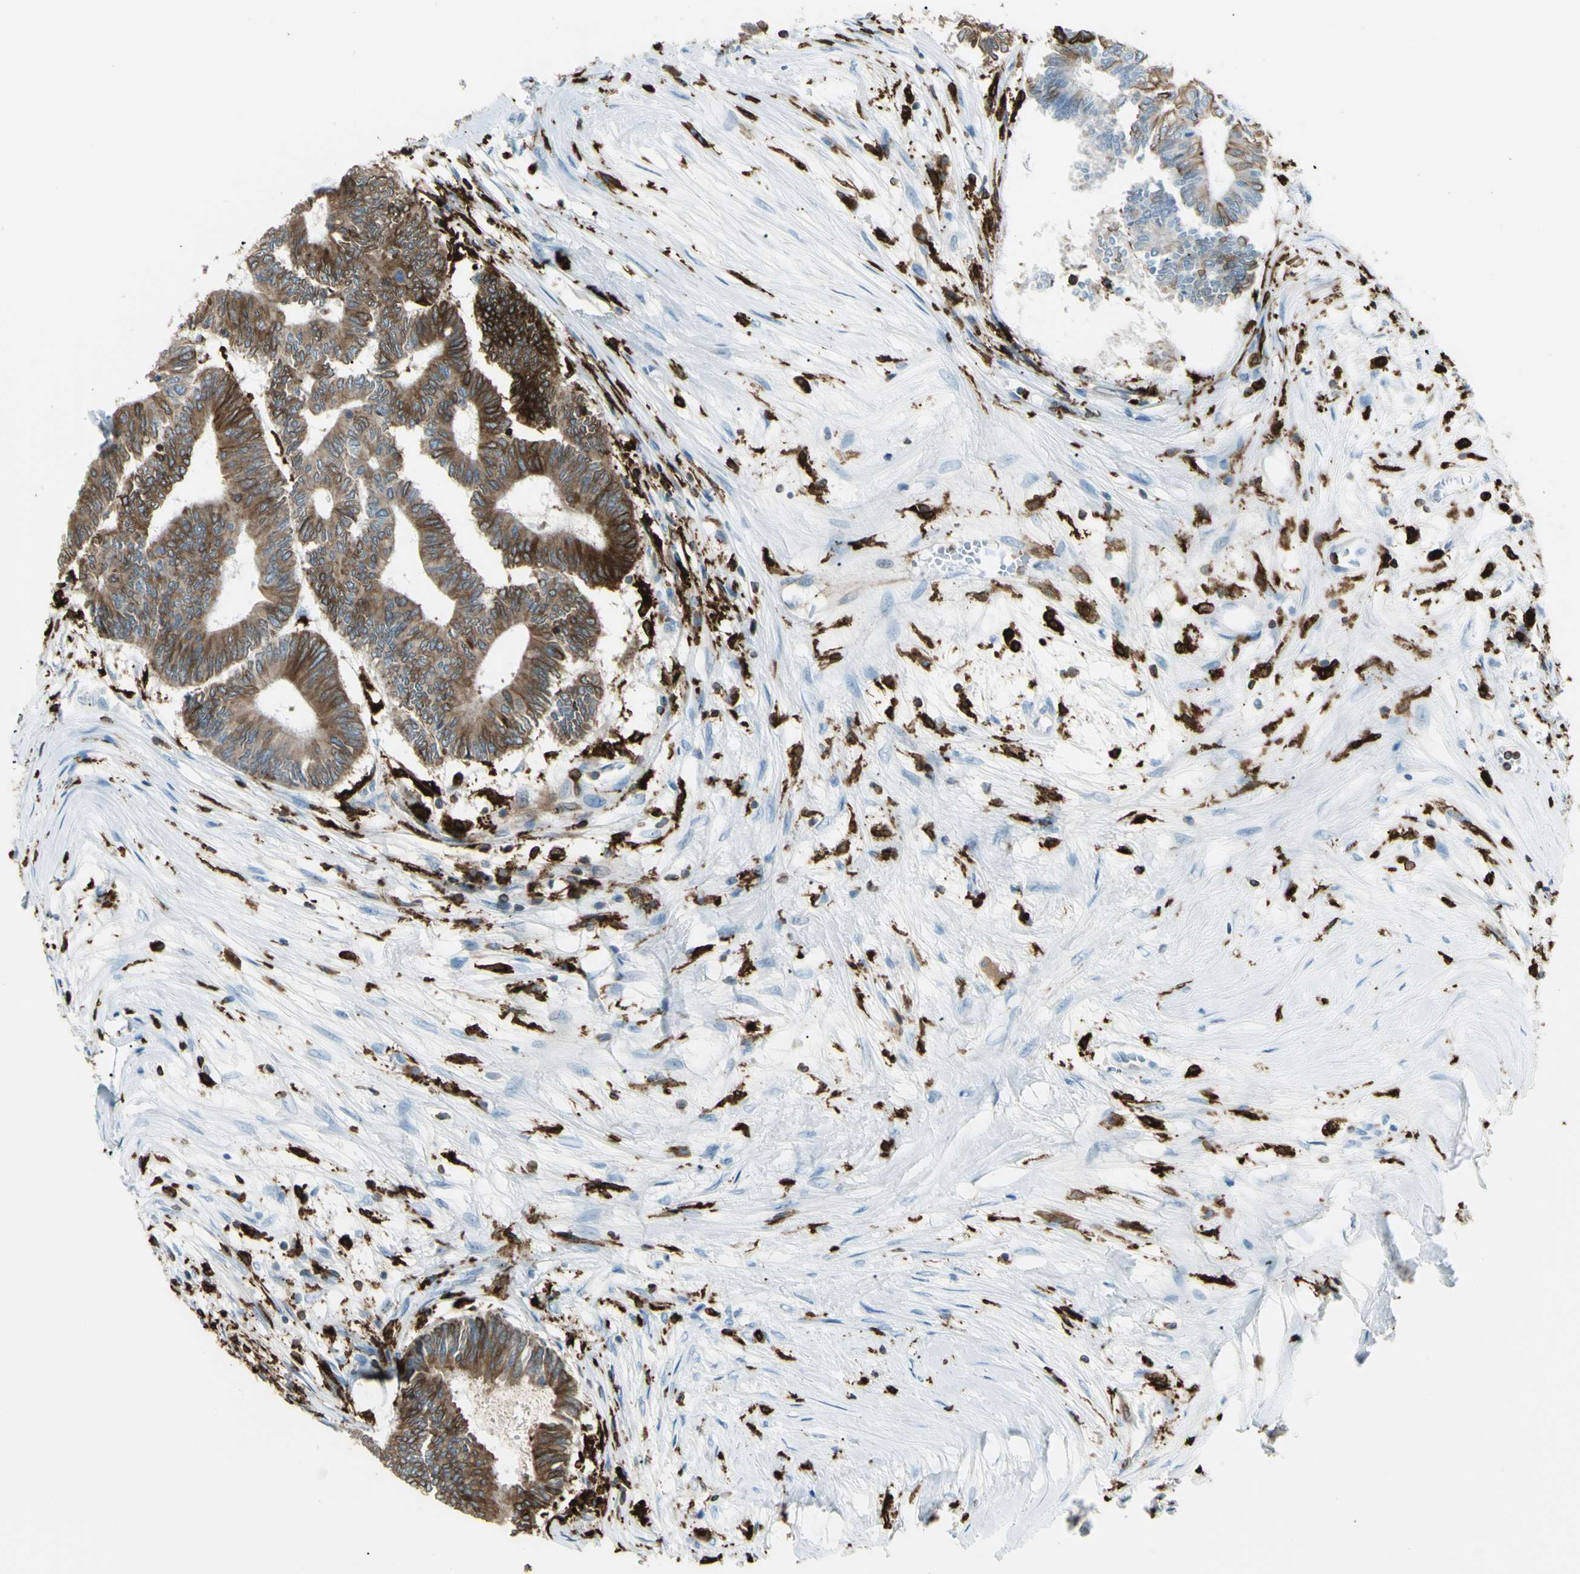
{"staining": {"intensity": "moderate", "quantity": ">75%", "location": "cytoplasmic/membranous"}, "tissue": "colorectal cancer", "cell_type": "Tumor cells", "image_type": "cancer", "snomed": [{"axis": "morphology", "description": "Adenocarcinoma, NOS"}, {"axis": "topography", "description": "Rectum"}], "caption": "Immunohistochemistry of colorectal cancer demonstrates medium levels of moderate cytoplasmic/membranous expression in about >75% of tumor cells.", "gene": "CD74", "patient": {"sex": "male", "age": 63}}